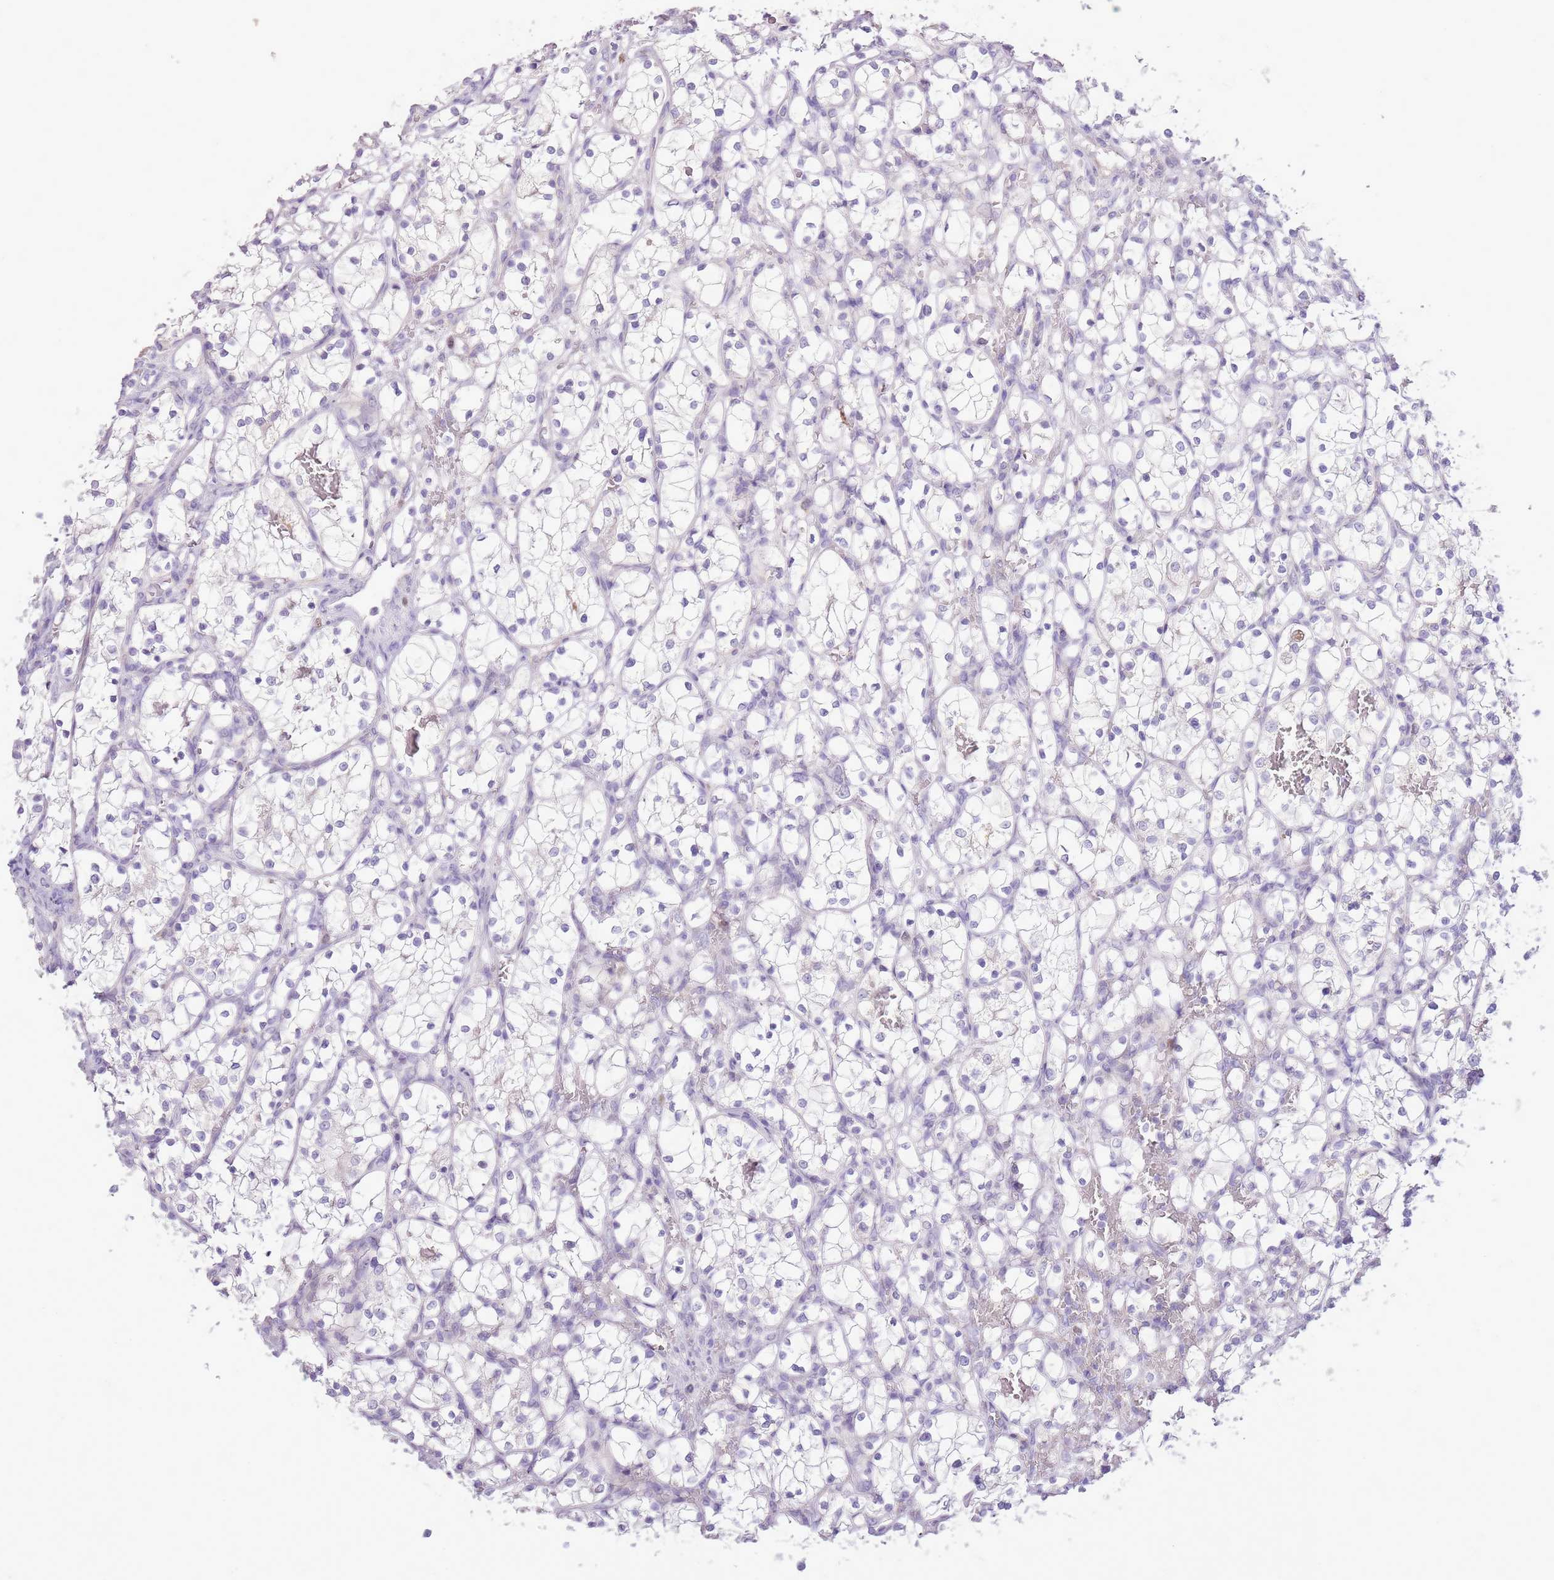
{"staining": {"intensity": "negative", "quantity": "none", "location": "none"}, "tissue": "renal cancer", "cell_type": "Tumor cells", "image_type": "cancer", "snomed": [{"axis": "morphology", "description": "Adenocarcinoma, NOS"}, {"axis": "topography", "description": "Kidney"}], "caption": "This is a micrograph of IHC staining of renal cancer, which shows no expression in tumor cells.", "gene": "GMNN", "patient": {"sex": "female", "age": 69}}